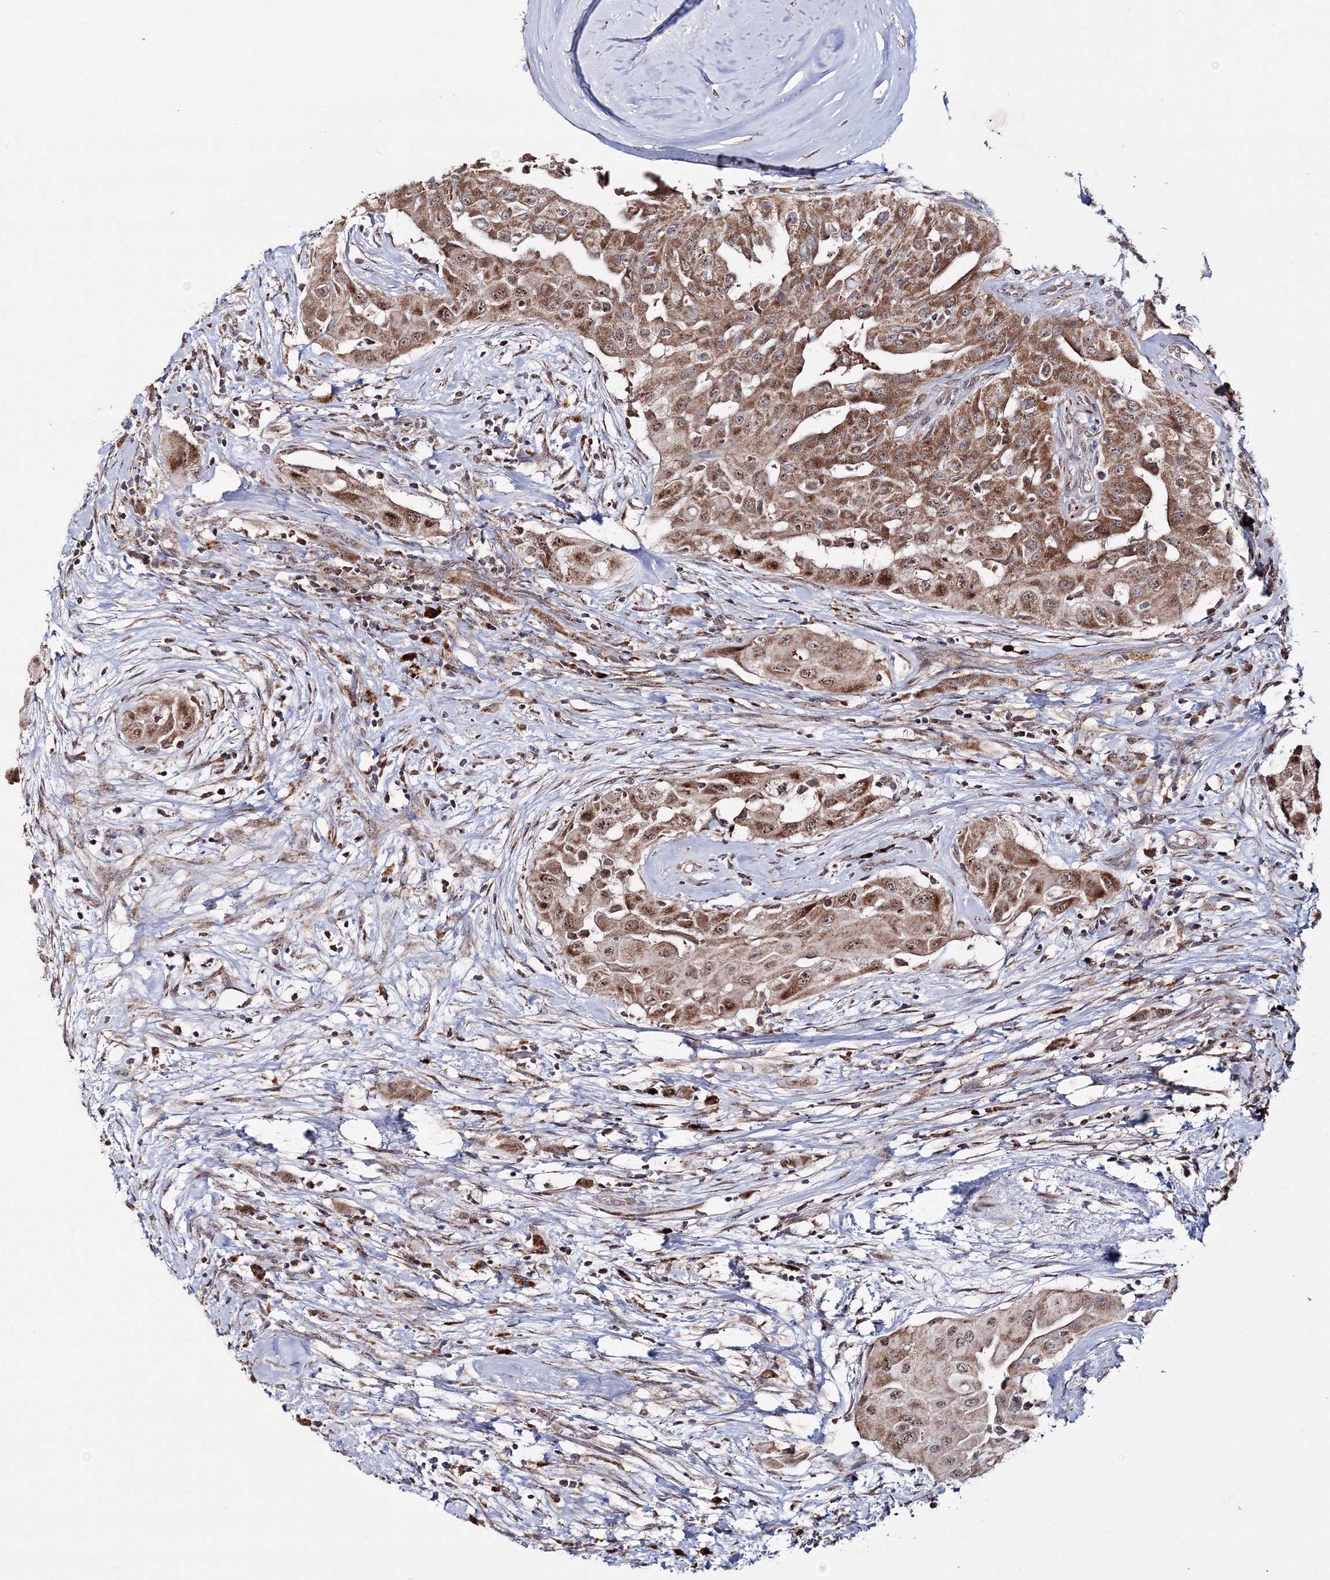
{"staining": {"intensity": "moderate", "quantity": ">75%", "location": "cytoplasmic/membranous"}, "tissue": "thyroid cancer", "cell_type": "Tumor cells", "image_type": "cancer", "snomed": [{"axis": "morphology", "description": "Papillary adenocarcinoma, NOS"}, {"axis": "topography", "description": "Thyroid gland"}], "caption": "Immunohistochemistry (IHC) of thyroid cancer exhibits medium levels of moderate cytoplasmic/membranous positivity in about >75% of tumor cells.", "gene": "PEX13", "patient": {"sex": "female", "age": 59}}